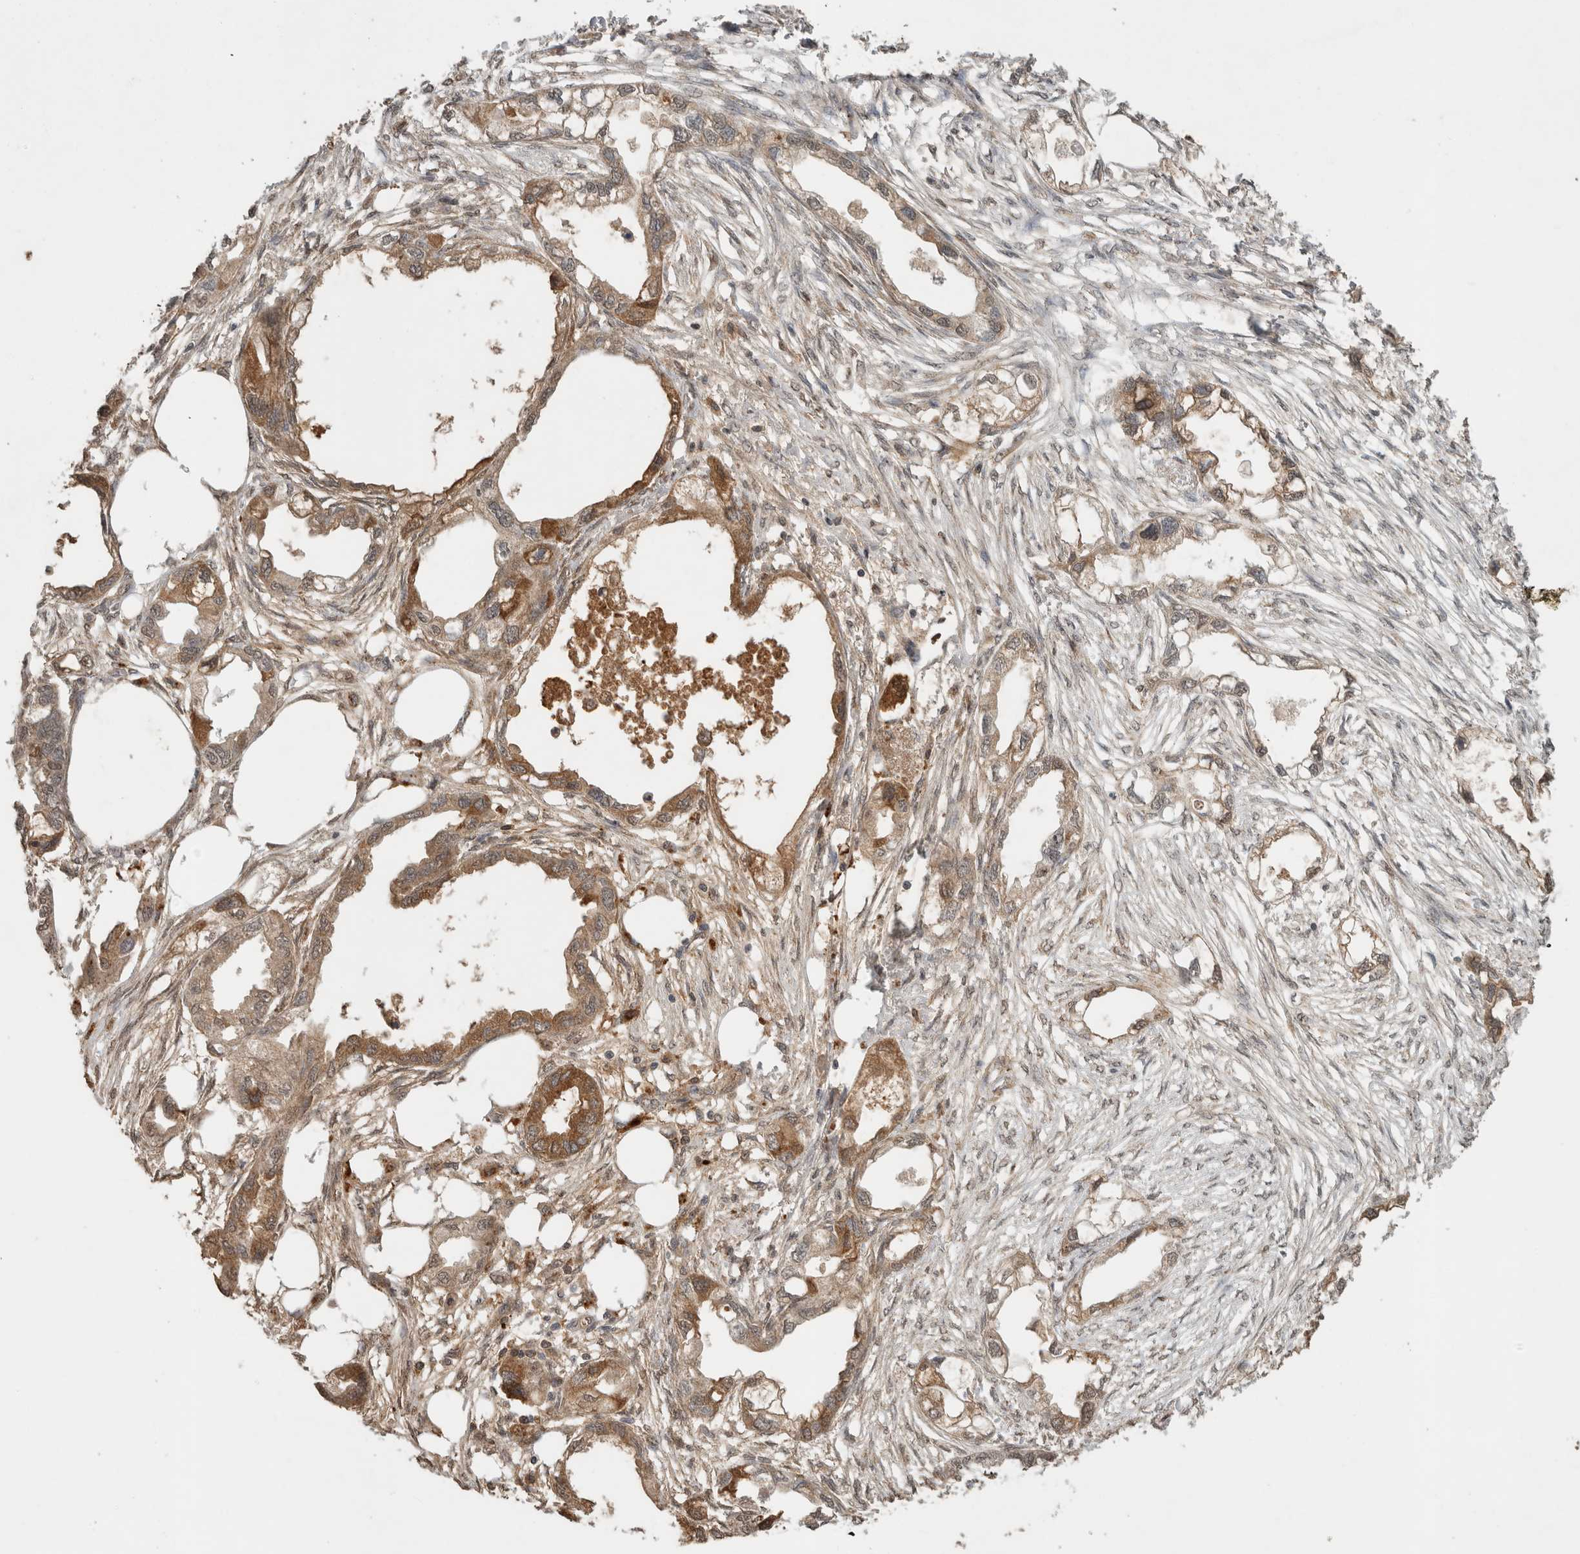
{"staining": {"intensity": "moderate", "quantity": ">75%", "location": "cytoplasmic/membranous"}, "tissue": "endometrial cancer", "cell_type": "Tumor cells", "image_type": "cancer", "snomed": [{"axis": "morphology", "description": "Adenocarcinoma, NOS"}, {"axis": "morphology", "description": "Adenocarcinoma, metastatic, NOS"}, {"axis": "topography", "description": "Adipose tissue"}, {"axis": "topography", "description": "Endometrium"}], "caption": "Endometrial adenocarcinoma stained with a protein marker displays moderate staining in tumor cells.", "gene": "FAM3A", "patient": {"sex": "female", "age": 67}}